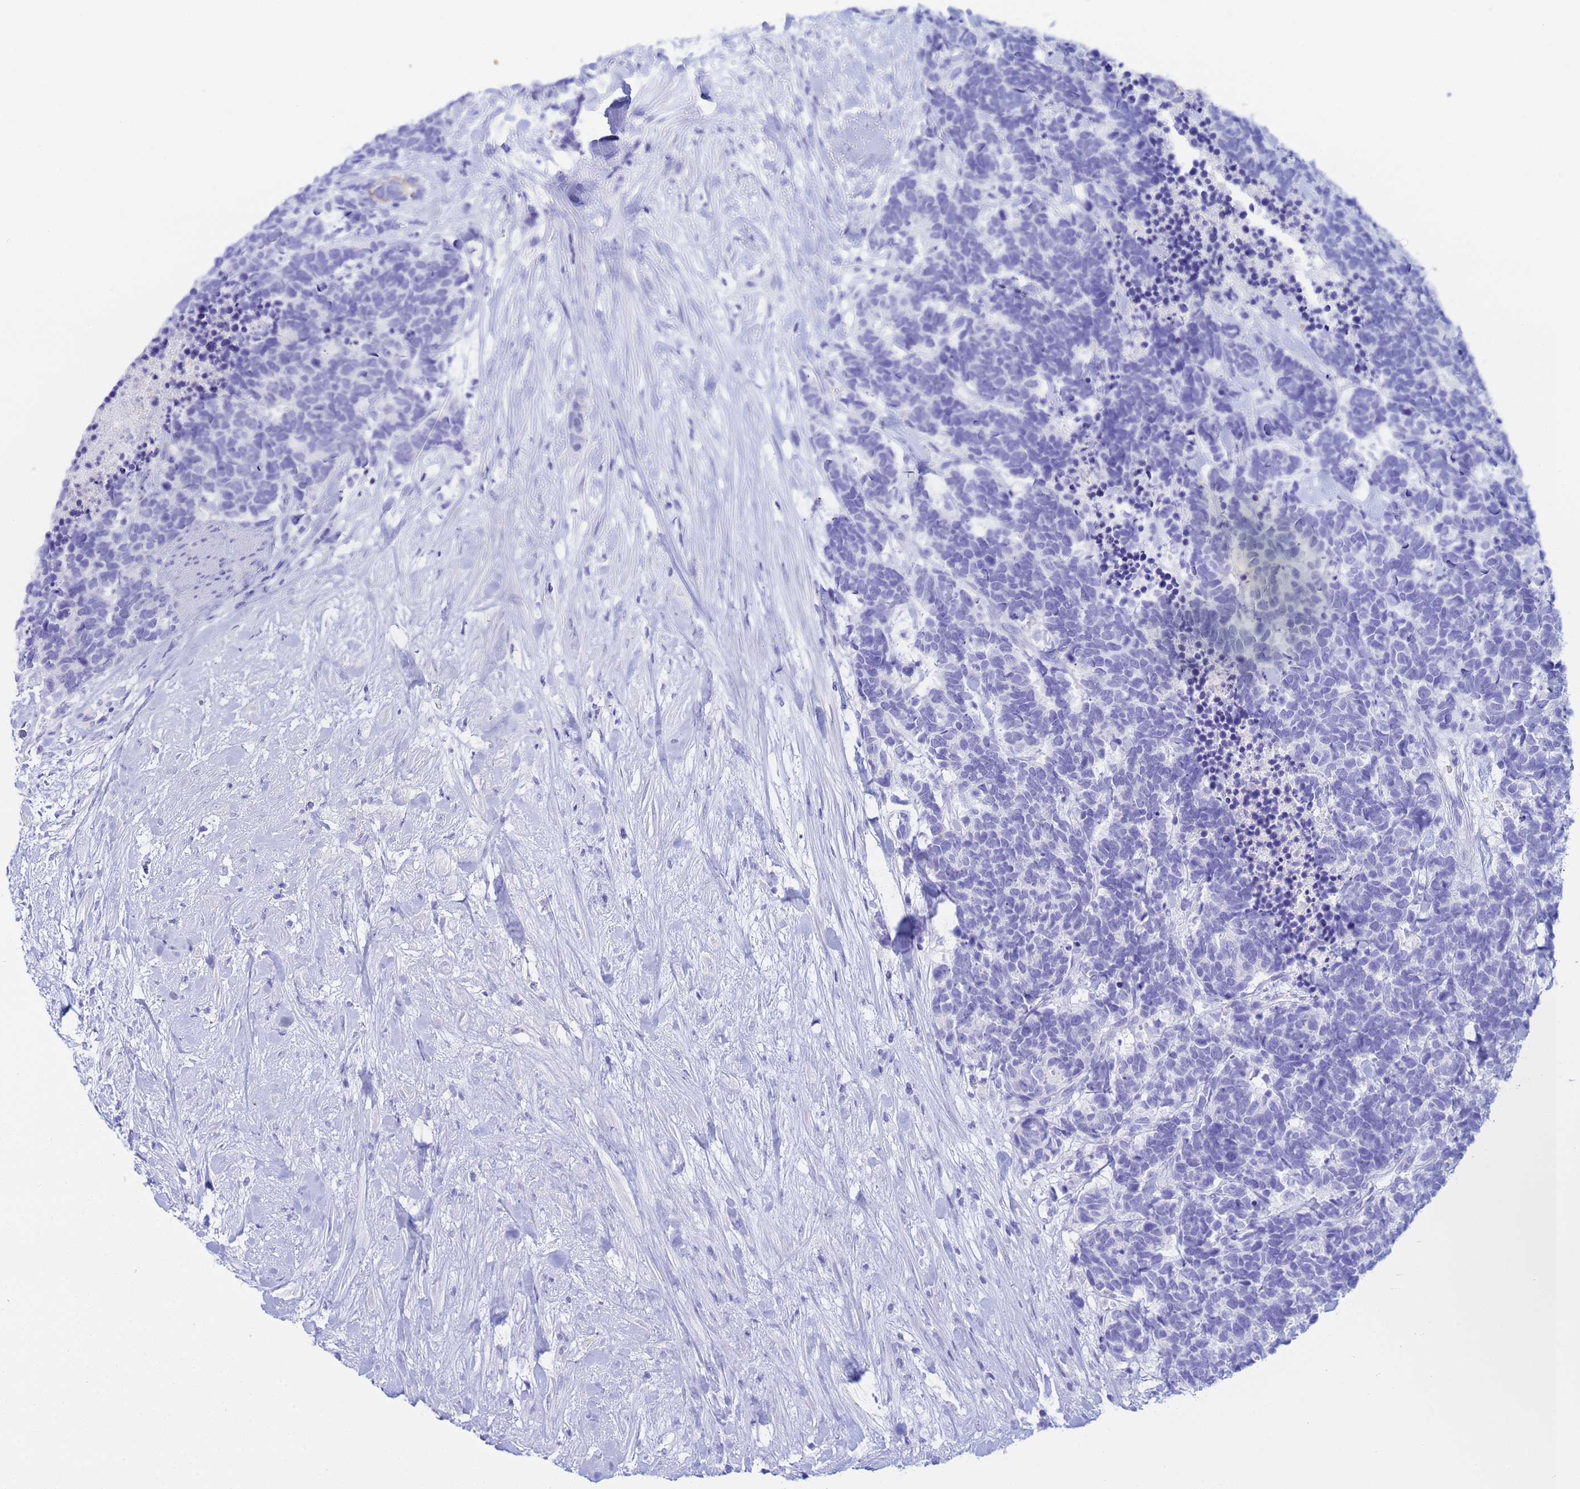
{"staining": {"intensity": "negative", "quantity": "none", "location": "none"}, "tissue": "carcinoid", "cell_type": "Tumor cells", "image_type": "cancer", "snomed": [{"axis": "morphology", "description": "Carcinoma, NOS"}, {"axis": "morphology", "description": "Carcinoid, malignant, NOS"}, {"axis": "topography", "description": "Prostate"}], "caption": "Histopathology image shows no protein expression in tumor cells of carcinoid tissue.", "gene": "AQP12A", "patient": {"sex": "male", "age": 57}}